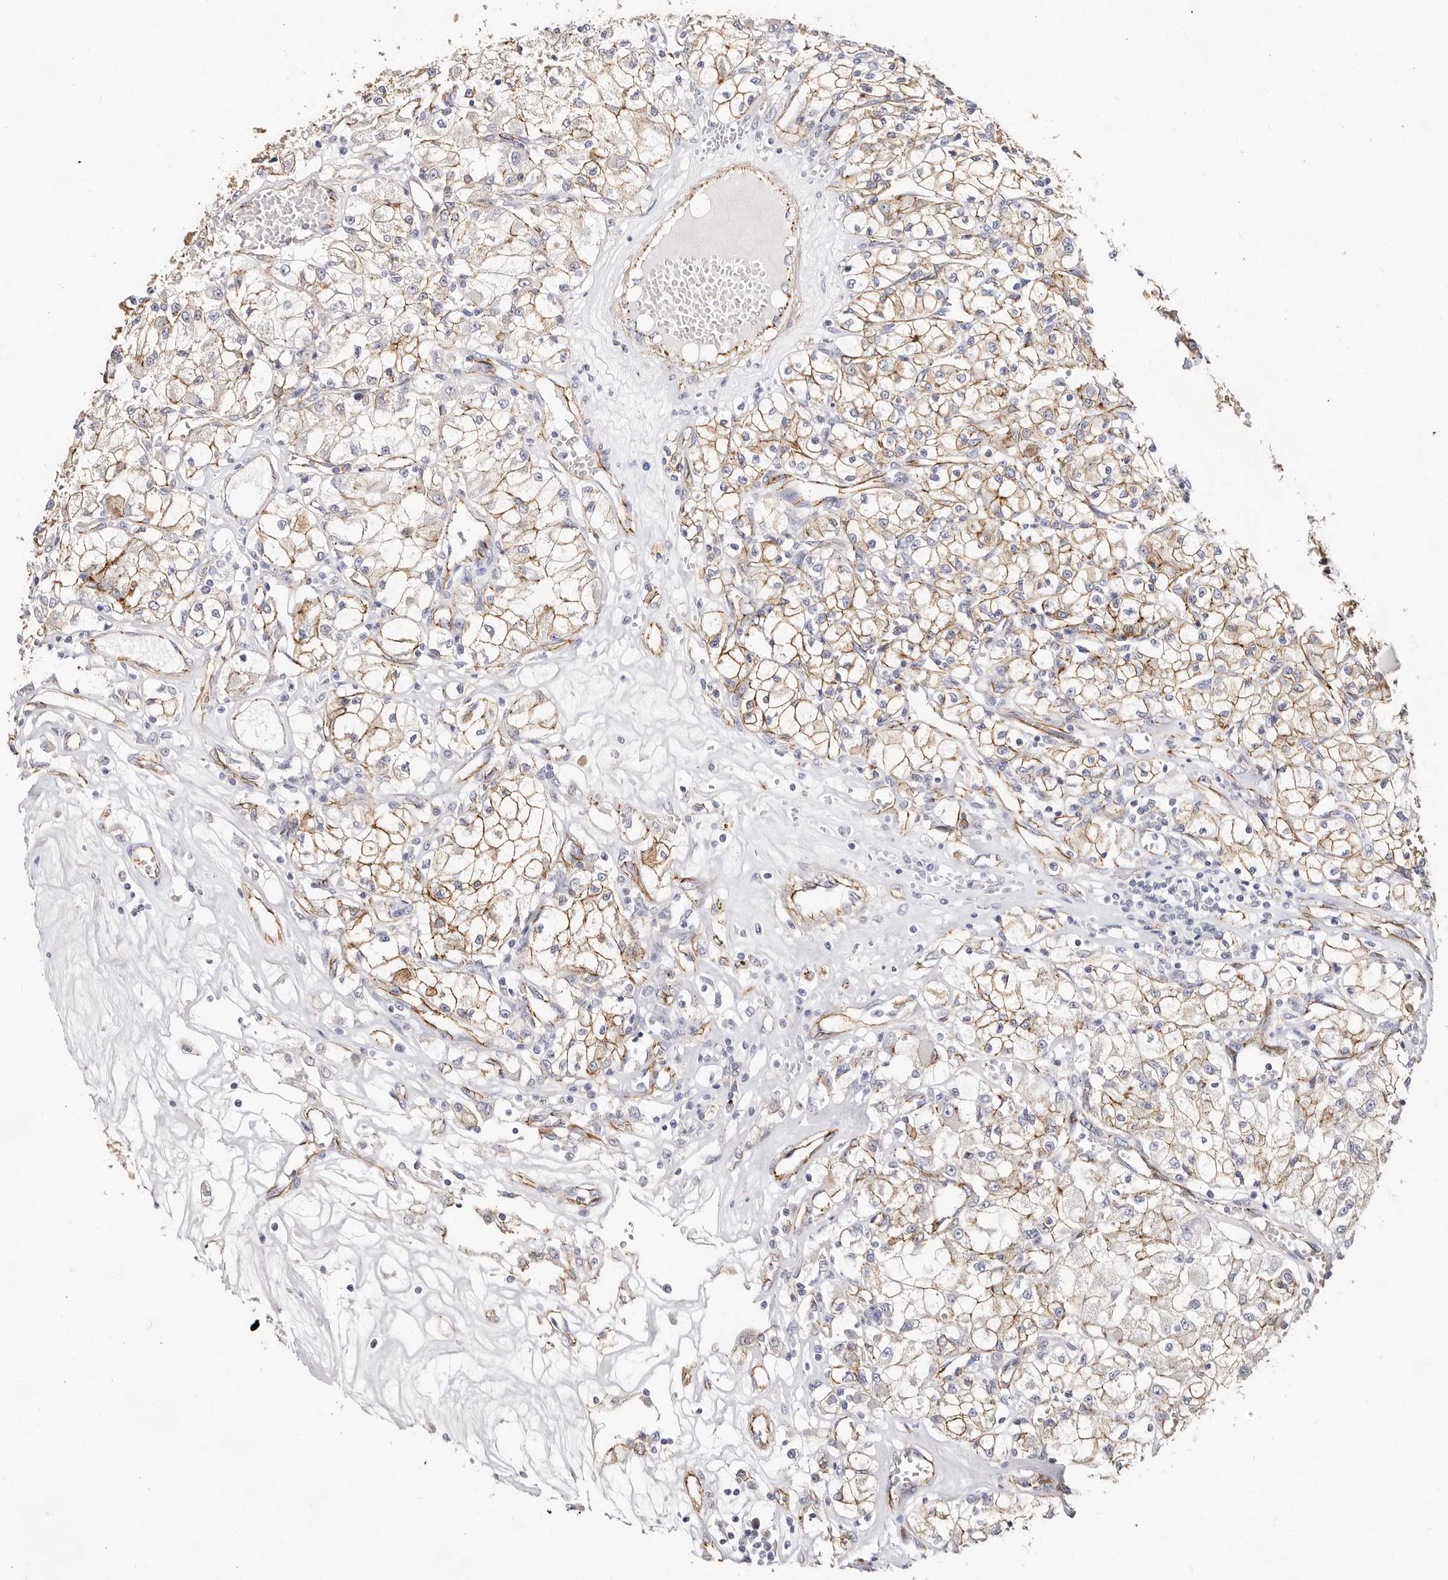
{"staining": {"intensity": "moderate", "quantity": ">75%", "location": "cytoplasmic/membranous"}, "tissue": "renal cancer", "cell_type": "Tumor cells", "image_type": "cancer", "snomed": [{"axis": "morphology", "description": "Adenocarcinoma, NOS"}, {"axis": "topography", "description": "Kidney"}], "caption": "The micrograph demonstrates staining of renal cancer, revealing moderate cytoplasmic/membranous protein staining (brown color) within tumor cells.", "gene": "CTNNB1", "patient": {"sex": "female", "age": 59}}